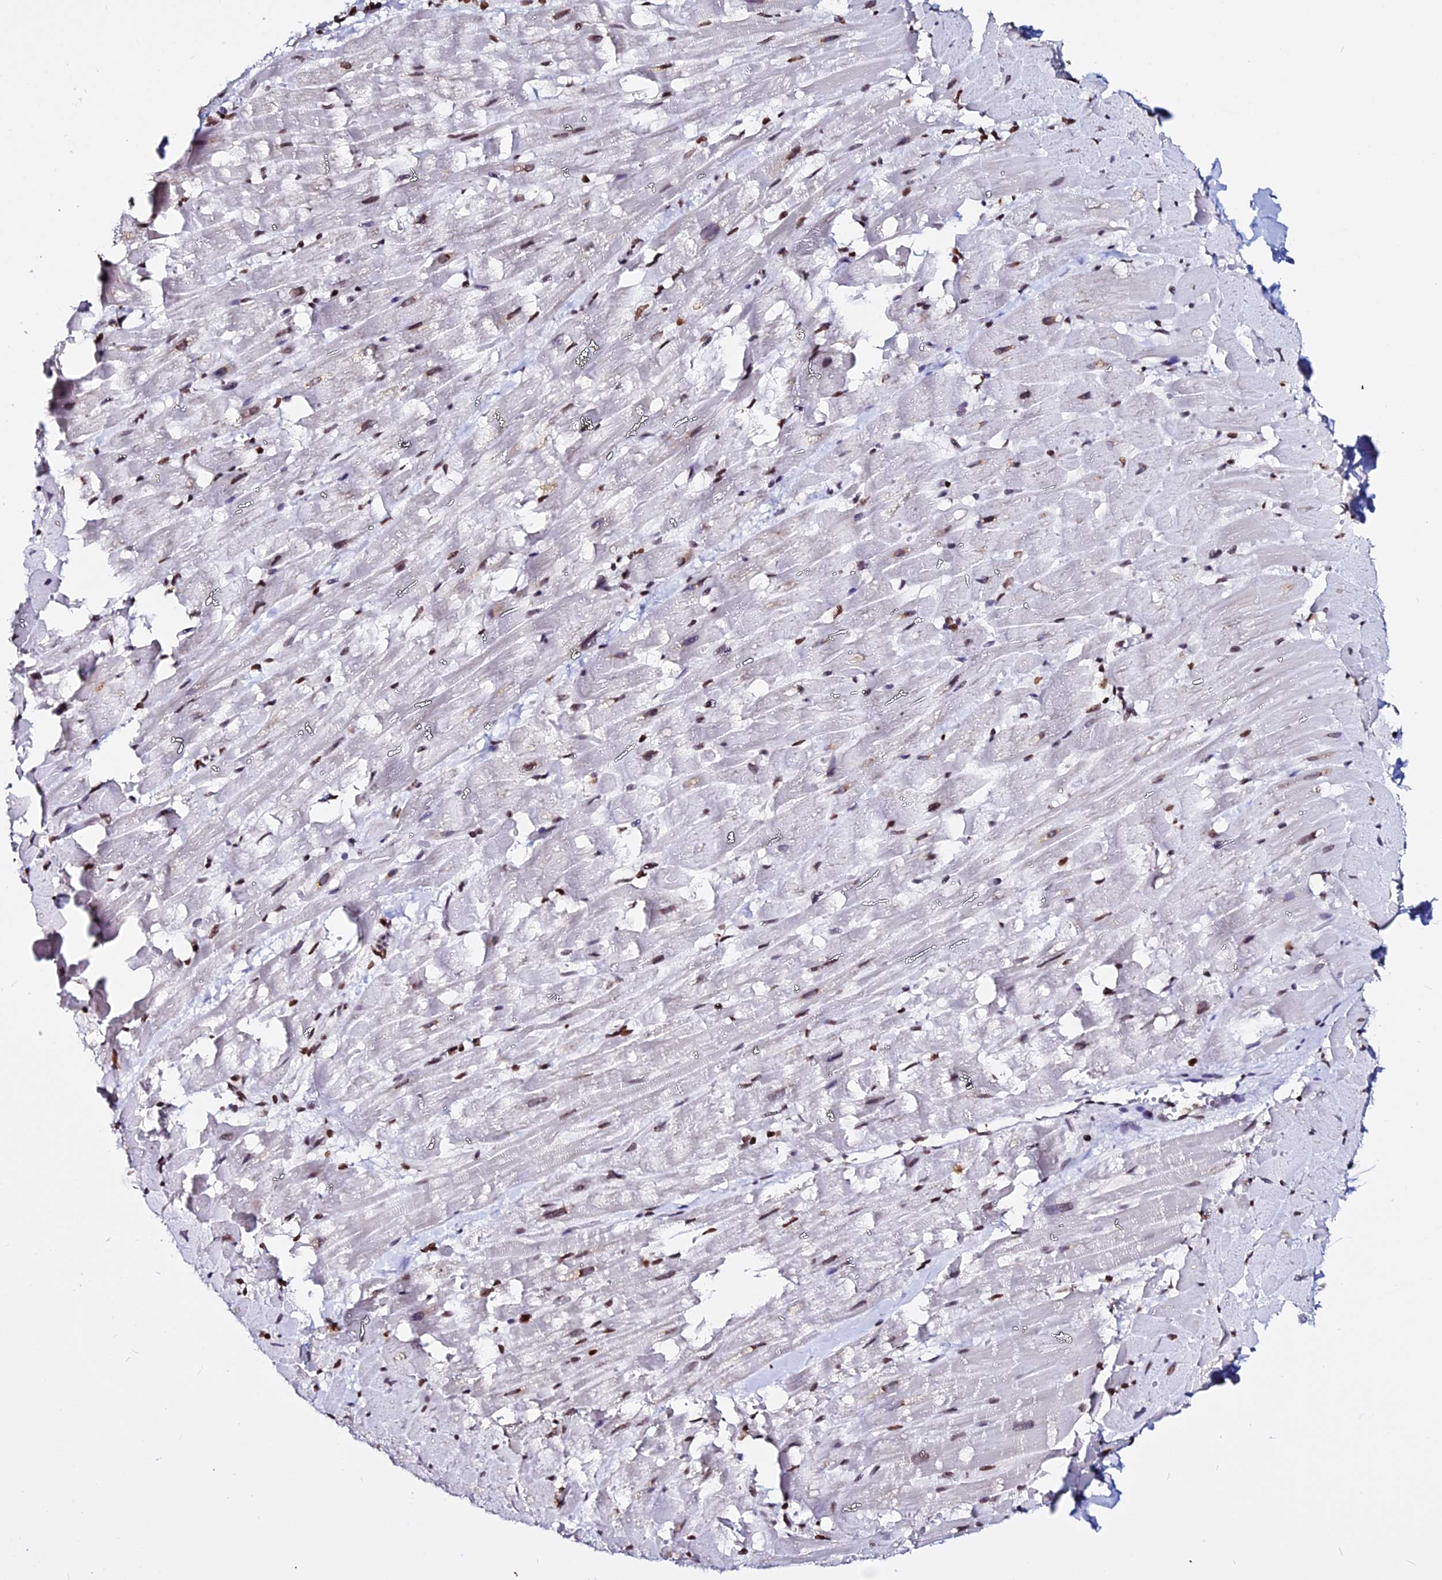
{"staining": {"intensity": "moderate", "quantity": ">75%", "location": "nuclear"}, "tissue": "heart muscle", "cell_type": "Cardiomyocytes", "image_type": "normal", "snomed": [{"axis": "morphology", "description": "Normal tissue, NOS"}, {"axis": "topography", "description": "Heart"}], "caption": "A histopathology image showing moderate nuclear positivity in approximately >75% of cardiomyocytes in benign heart muscle, as visualized by brown immunohistochemical staining.", "gene": "ENSG00000282988", "patient": {"sex": "male", "age": 37}}